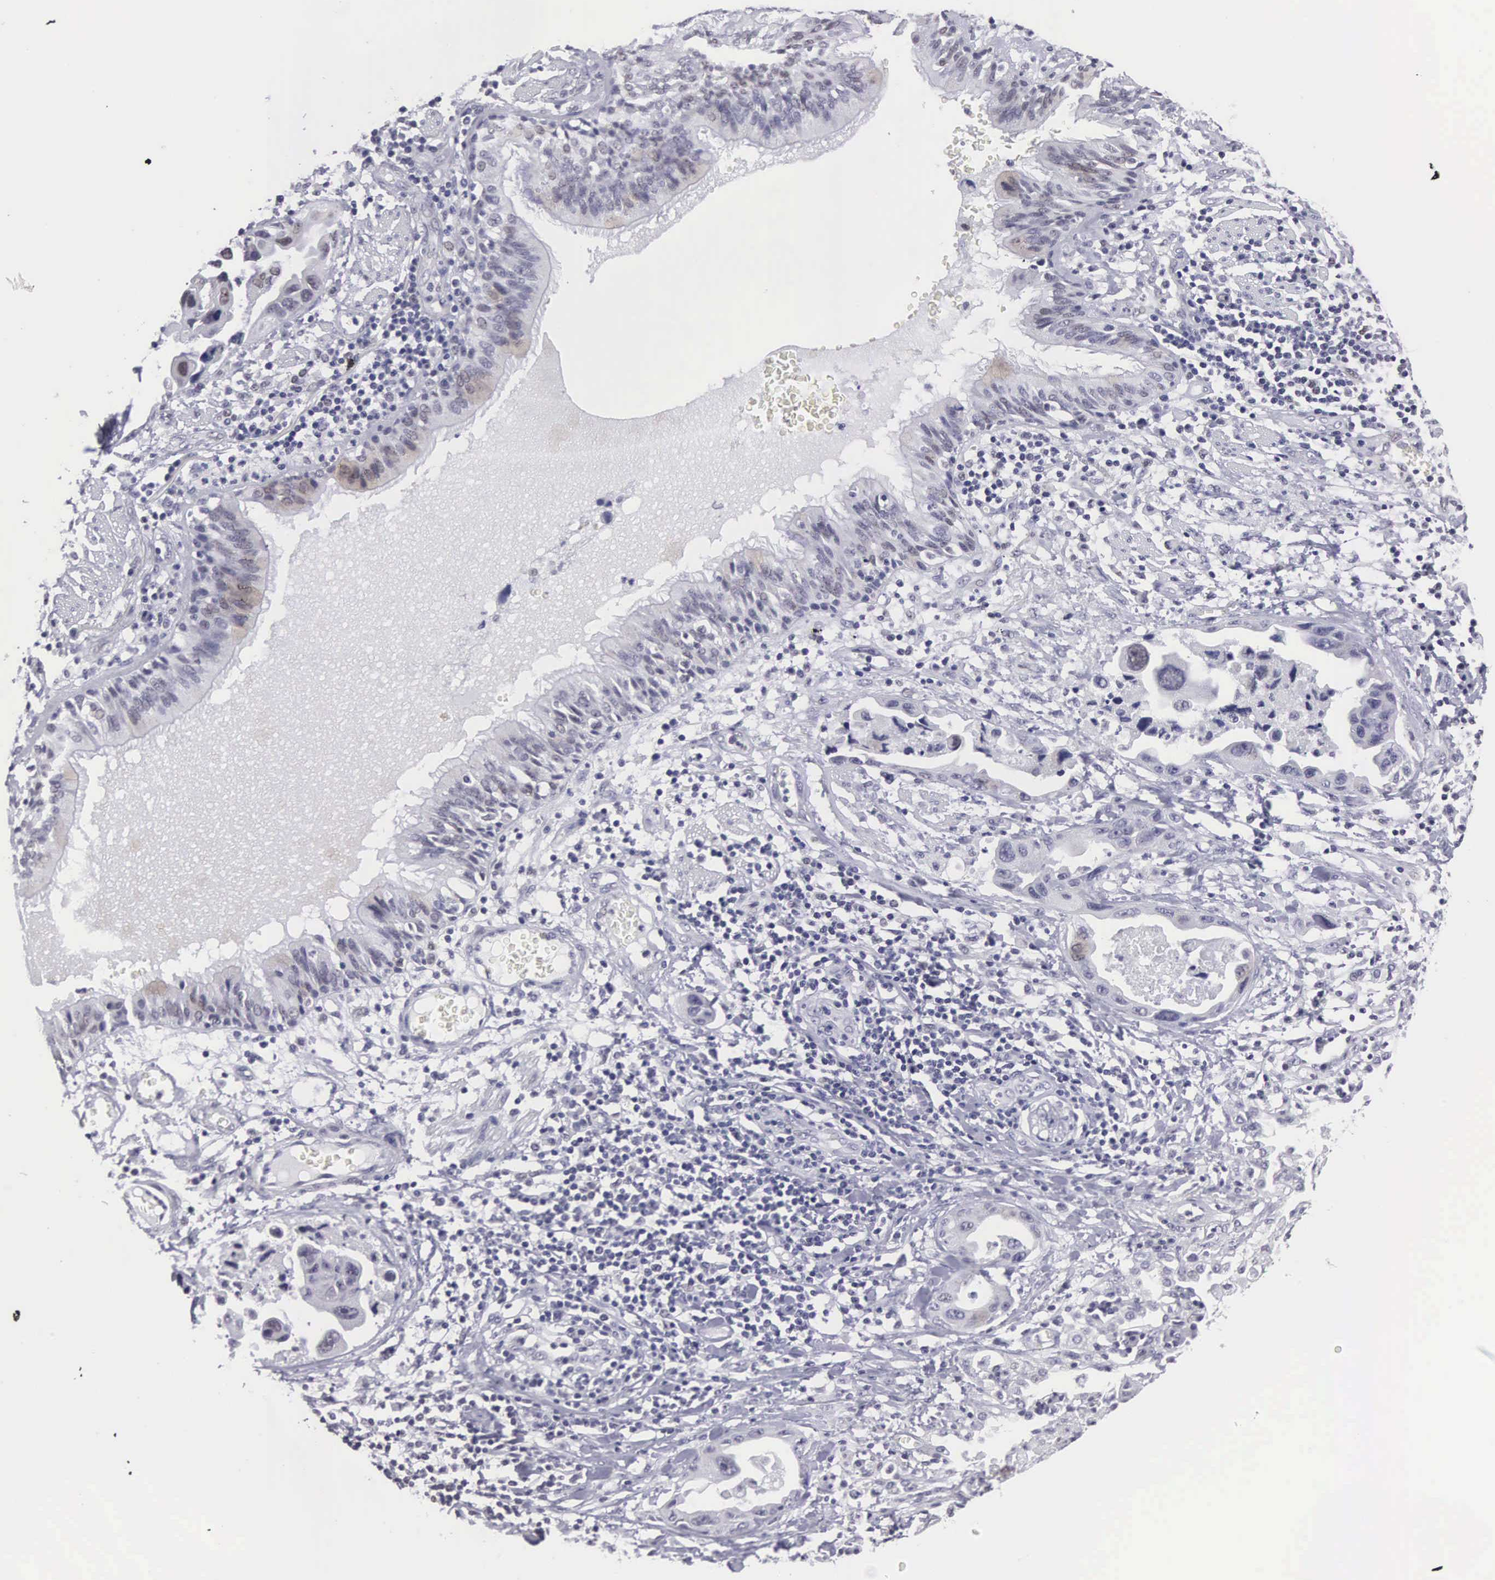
{"staining": {"intensity": "negative", "quantity": "none", "location": "none"}, "tissue": "lung cancer", "cell_type": "Tumor cells", "image_type": "cancer", "snomed": [{"axis": "morphology", "description": "Adenocarcinoma, NOS"}, {"axis": "topography", "description": "Lung"}], "caption": "Tumor cells are negative for protein expression in human adenocarcinoma (lung).", "gene": "ETV6", "patient": {"sex": "male", "age": 64}}